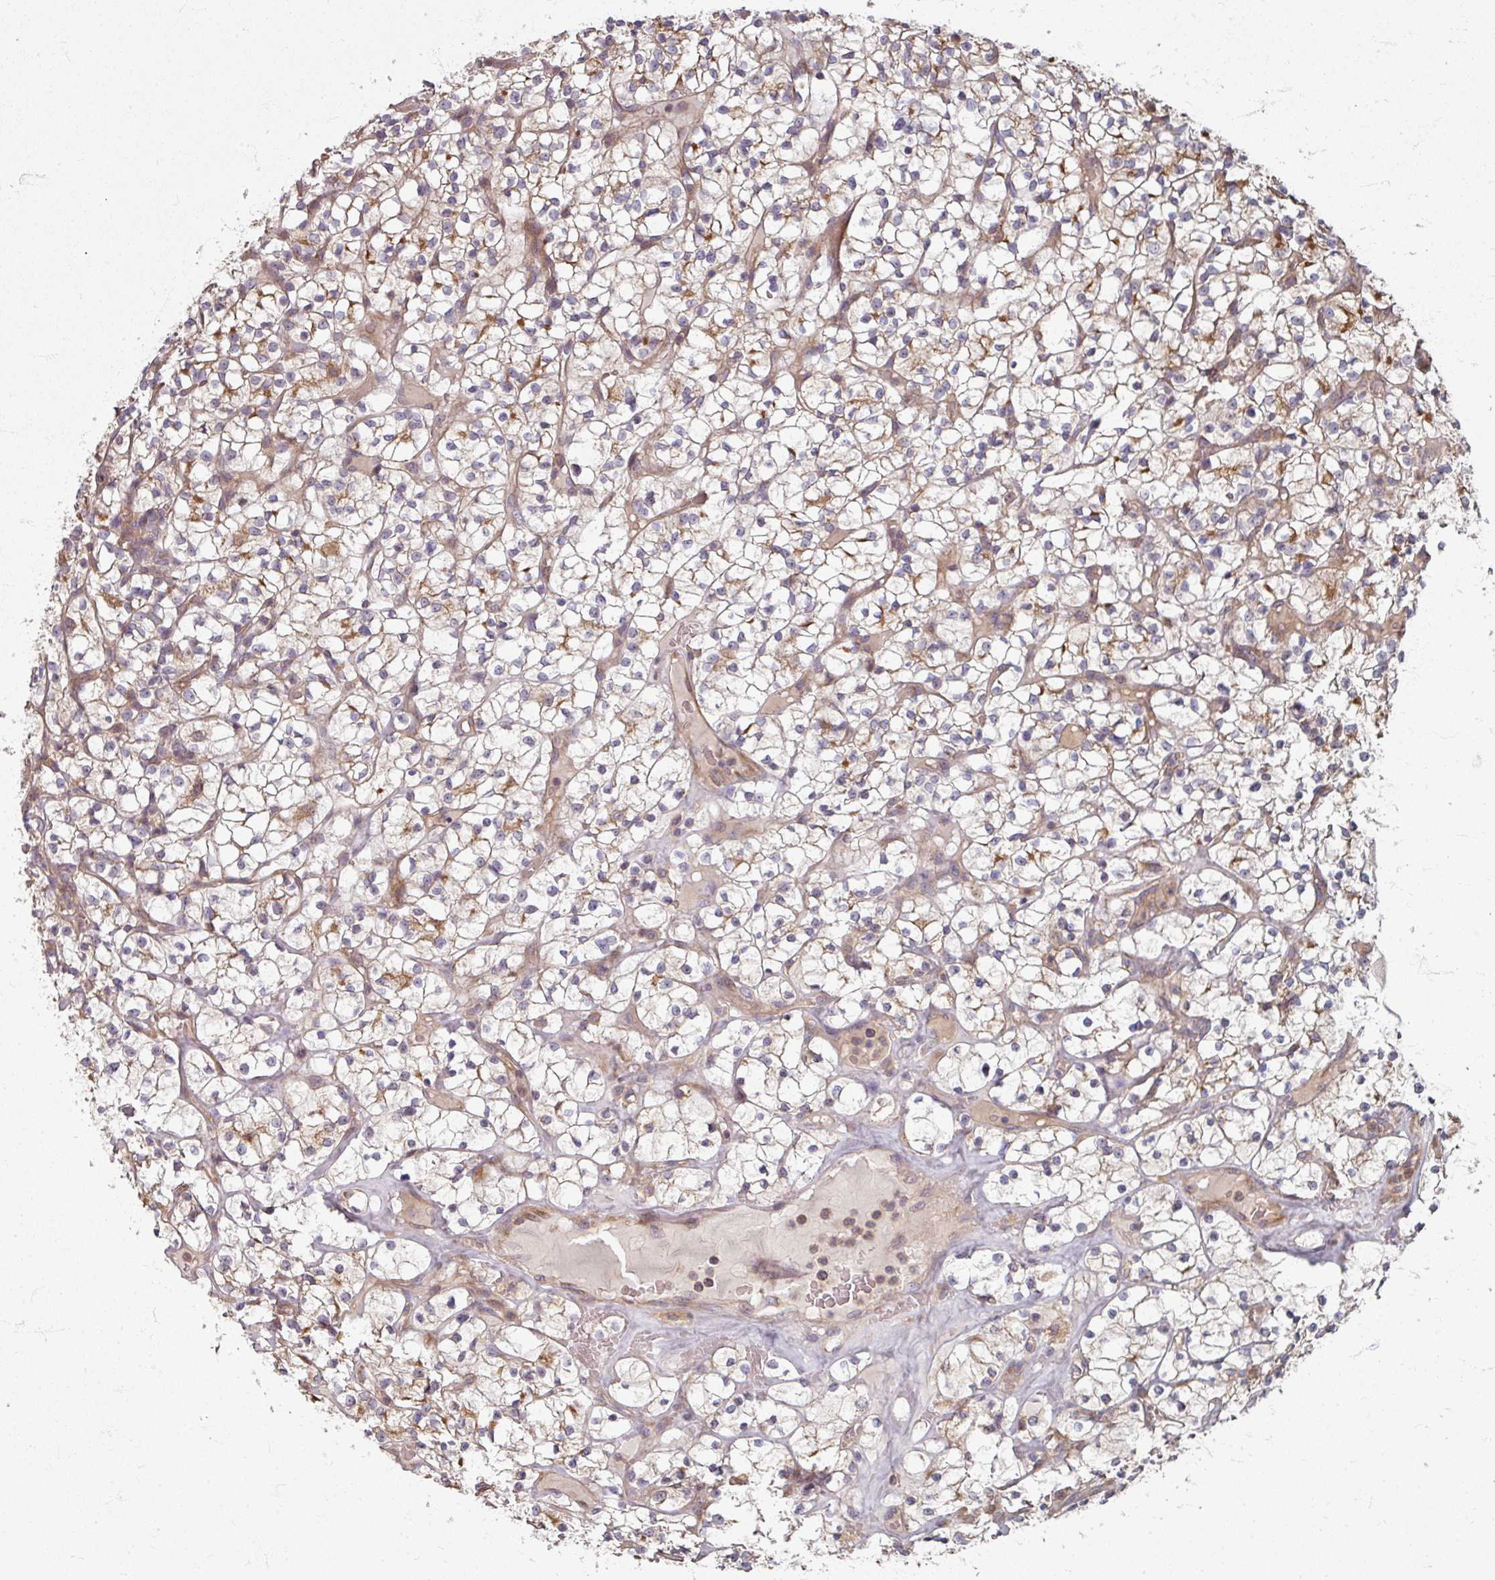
{"staining": {"intensity": "moderate", "quantity": "25%-75%", "location": "cytoplasmic/membranous"}, "tissue": "renal cancer", "cell_type": "Tumor cells", "image_type": "cancer", "snomed": [{"axis": "morphology", "description": "Adenocarcinoma, NOS"}, {"axis": "topography", "description": "Kidney"}], "caption": "Immunohistochemical staining of human renal cancer displays moderate cytoplasmic/membranous protein expression in about 25%-75% of tumor cells.", "gene": "STAM", "patient": {"sex": "female", "age": 64}}